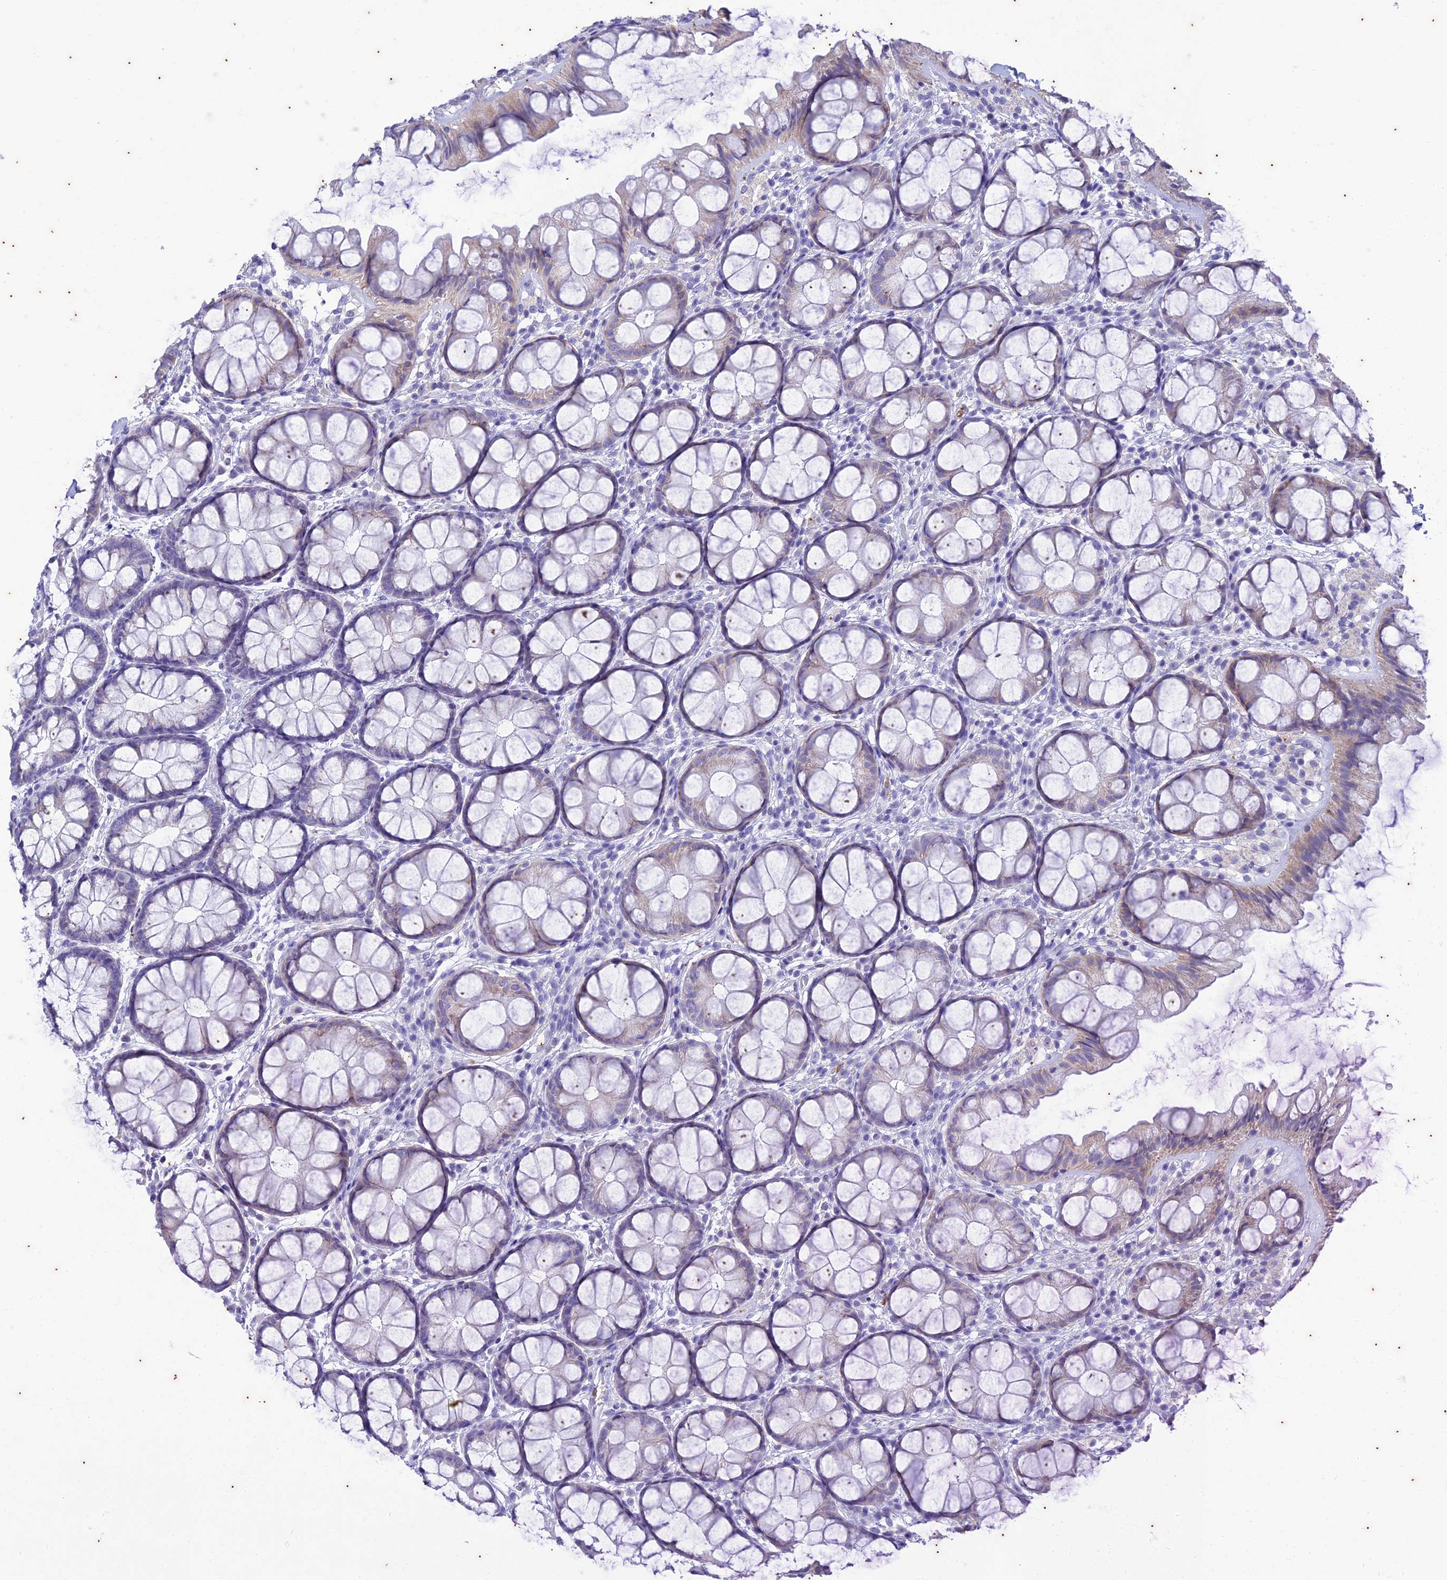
{"staining": {"intensity": "negative", "quantity": "none", "location": "none"}, "tissue": "colon", "cell_type": "Endothelial cells", "image_type": "normal", "snomed": [{"axis": "morphology", "description": "Normal tissue, NOS"}, {"axis": "topography", "description": "Colon"}], "caption": "Immunohistochemical staining of unremarkable human colon shows no significant expression in endothelial cells.", "gene": "TMEM40", "patient": {"sex": "male", "age": 47}}